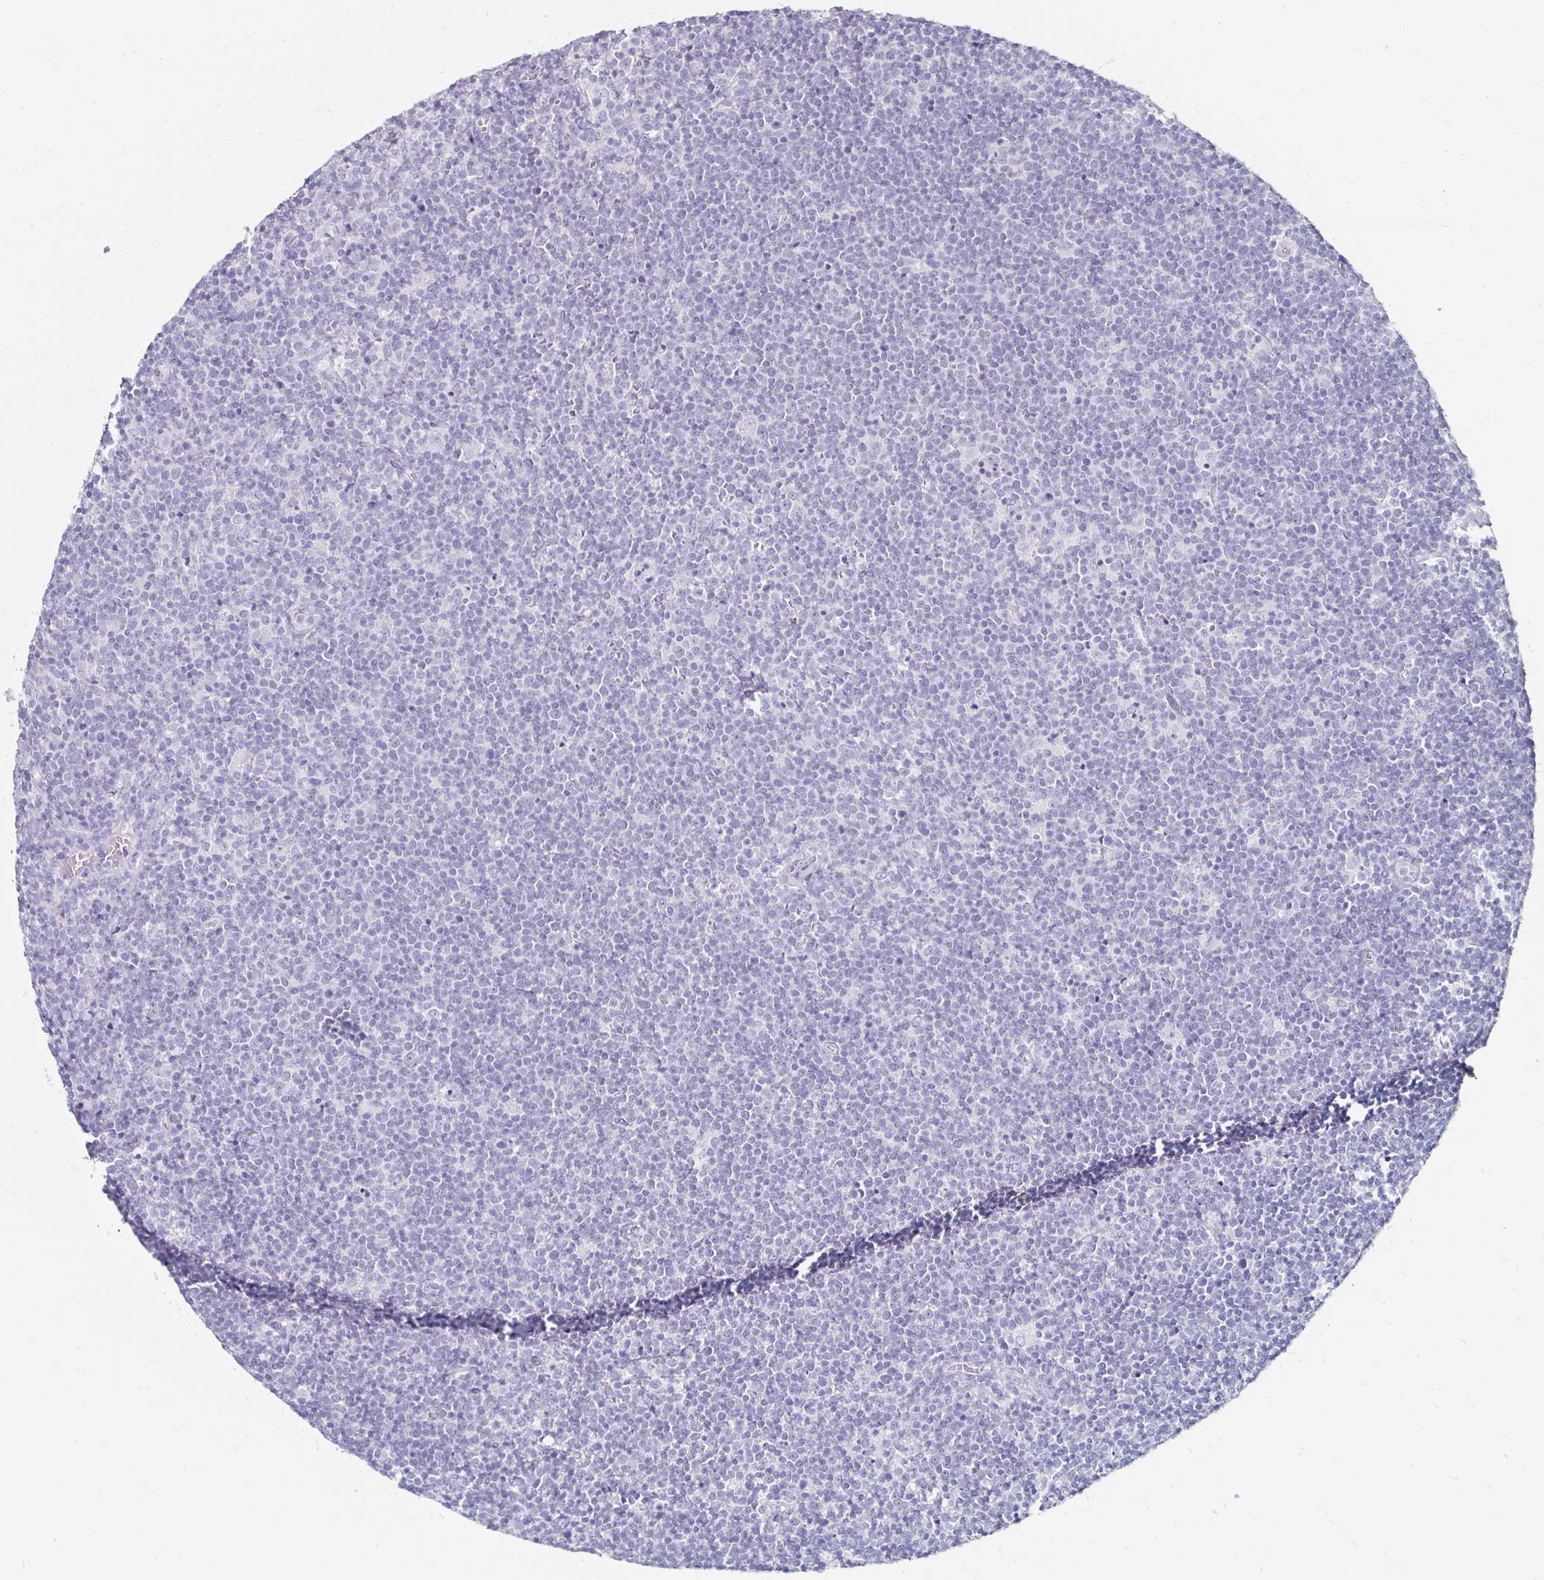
{"staining": {"intensity": "negative", "quantity": "none", "location": "none"}, "tissue": "lymphoma", "cell_type": "Tumor cells", "image_type": "cancer", "snomed": [{"axis": "morphology", "description": "Malignant lymphoma, non-Hodgkin's type, High grade"}, {"axis": "topography", "description": "Lymph node"}], "caption": "Tumor cells are negative for brown protein staining in lymphoma. The staining was performed using DAB to visualize the protein expression in brown, while the nuclei were stained in blue with hematoxylin (Magnification: 20x).", "gene": "TOMM34", "patient": {"sex": "male", "age": 61}}